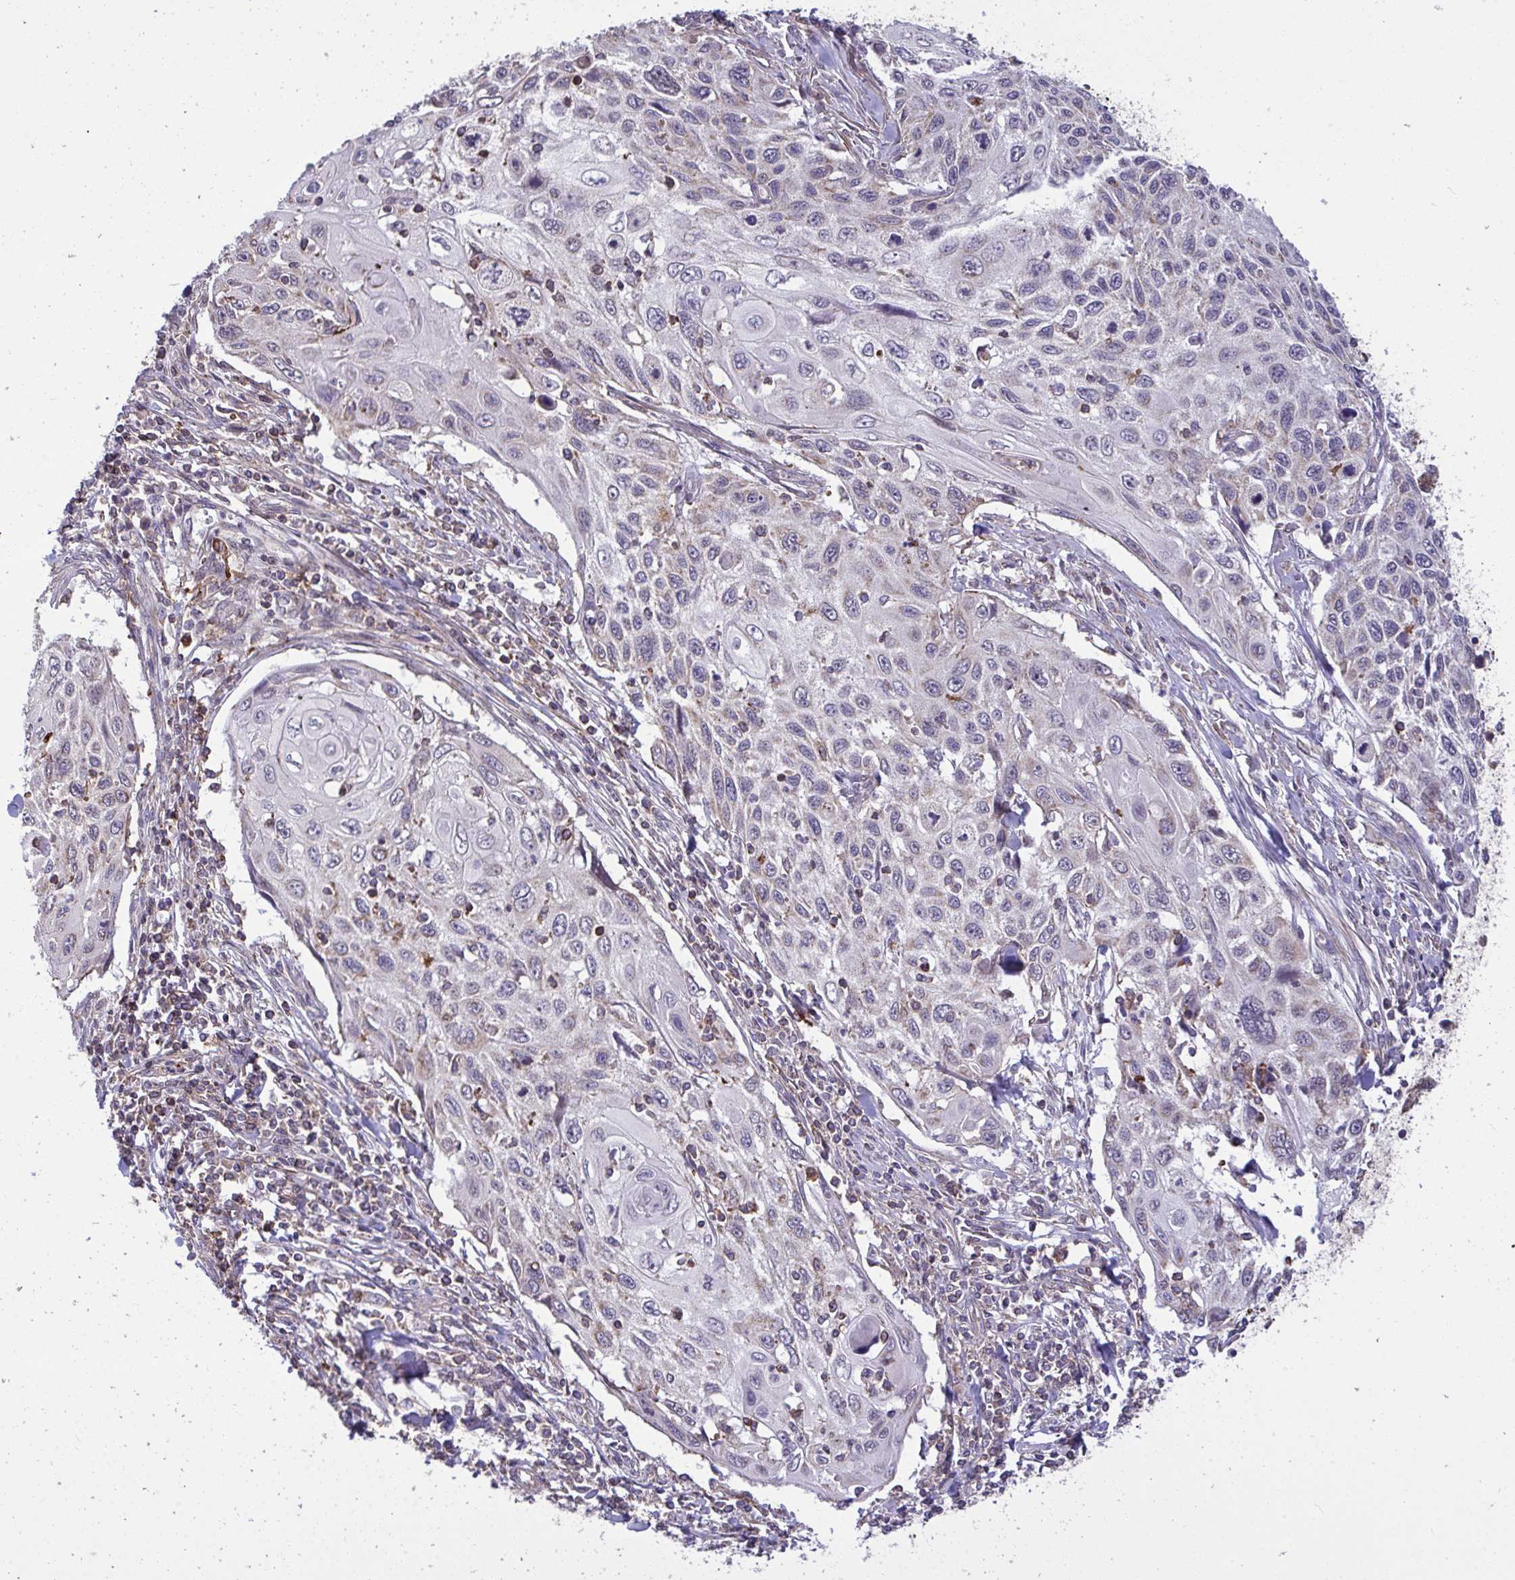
{"staining": {"intensity": "negative", "quantity": "none", "location": "none"}, "tissue": "cervical cancer", "cell_type": "Tumor cells", "image_type": "cancer", "snomed": [{"axis": "morphology", "description": "Squamous cell carcinoma, NOS"}, {"axis": "topography", "description": "Cervix"}], "caption": "There is no significant expression in tumor cells of cervical squamous cell carcinoma. (DAB (3,3'-diaminobenzidine) immunohistochemistry (IHC) visualized using brightfield microscopy, high magnification).", "gene": "PPM1H", "patient": {"sex": "female", "age": 70}}